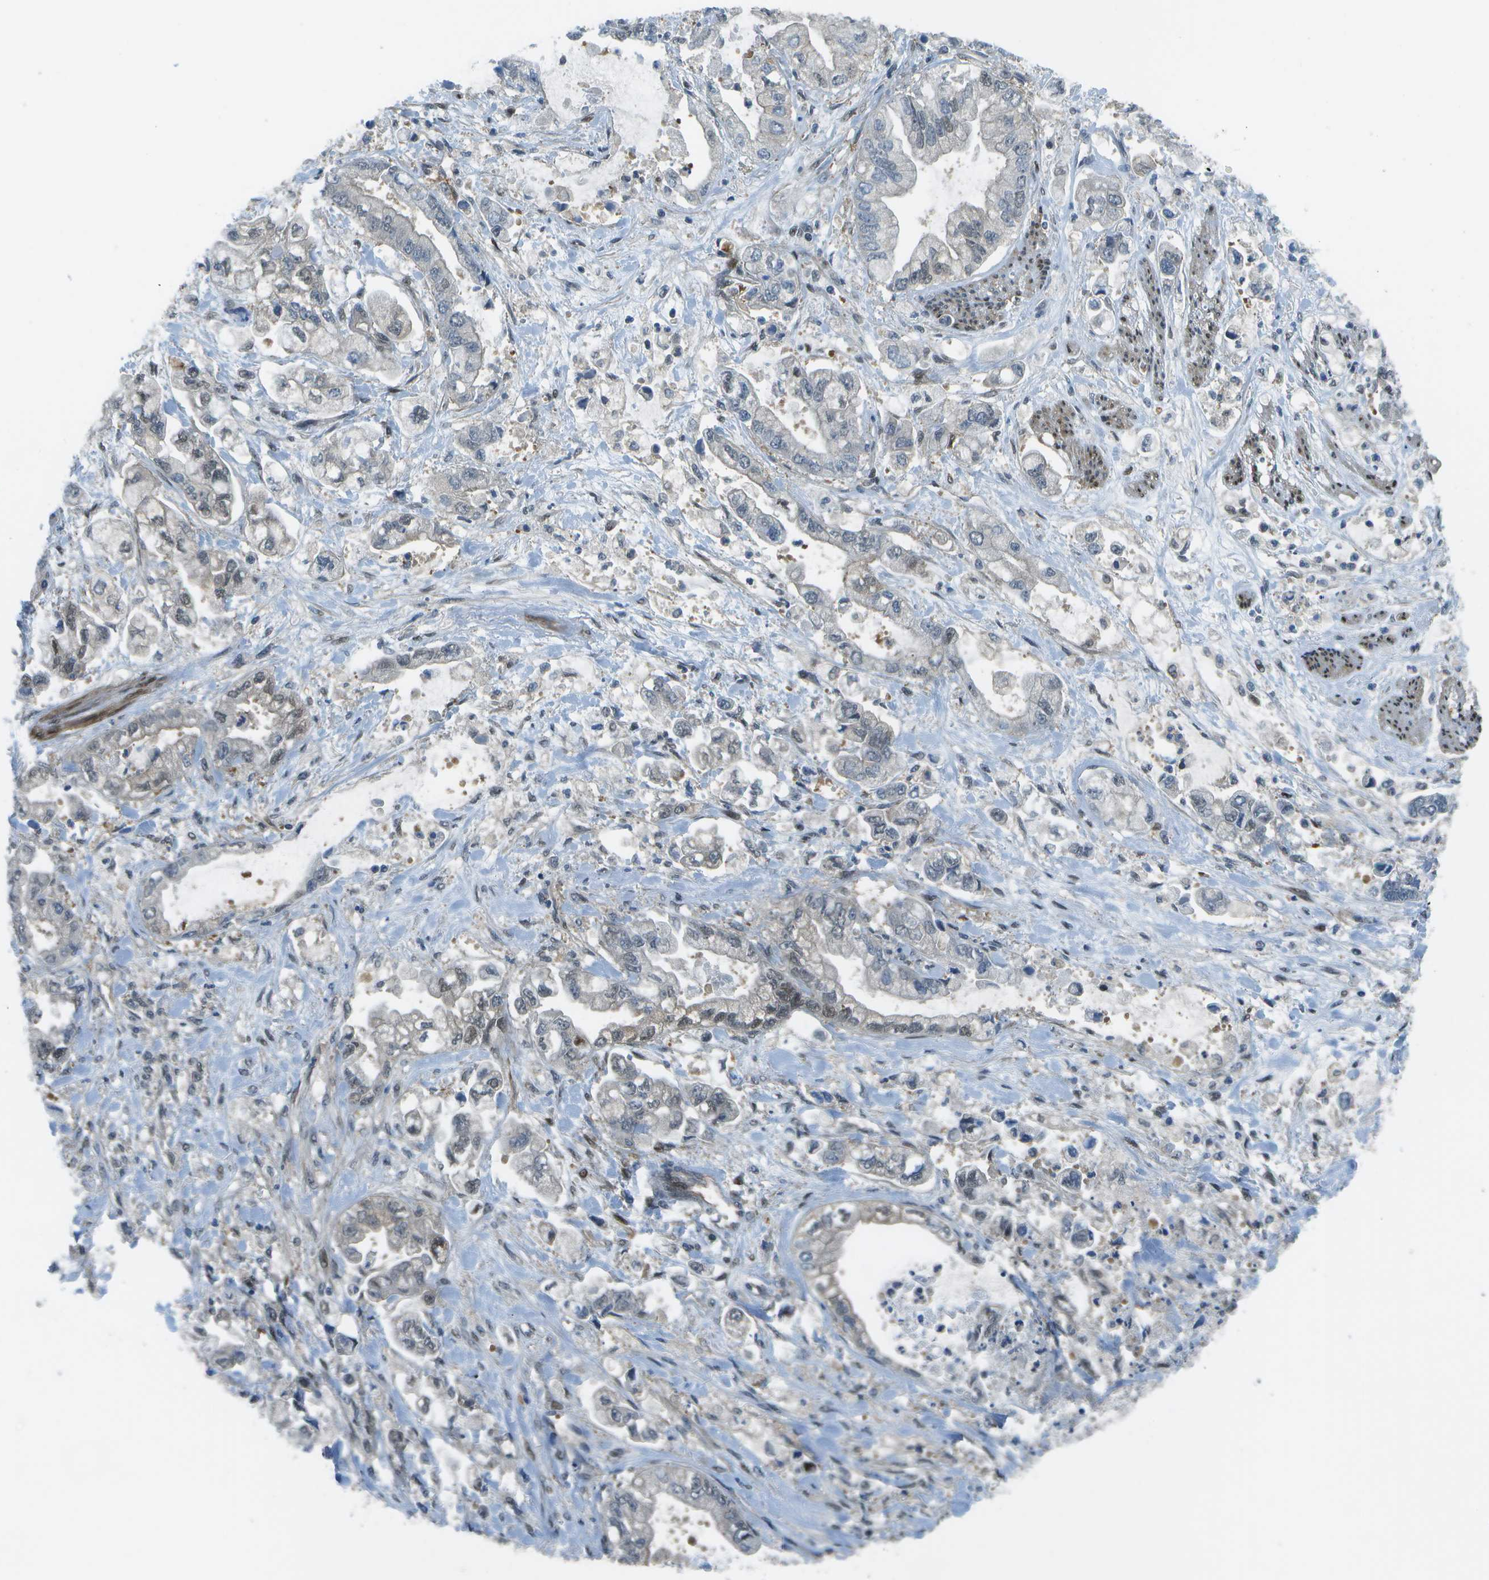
{"staining": {"intensity": "negative", "quantity": "none", "location": "none"}, "tissue": "stomach cancer", "cell_type": "Tumor cells", "image_type": "cancer", "snomed": [{"axis": "morphology", "description": "Normal tissue, NOS"}, {"axis": "morphology", "description": "Adenocarcinoma, NOS"}, {"axis": "topography", "description": "Stomach"}], "caption": "DAB (3,3'-diaminobenzidine) immunohistochemical staining of human stomach cancer reveals no significant staining in tumor cells.", "gene": "ENPP5", "patient": {"sex": "male", "age": 62}}